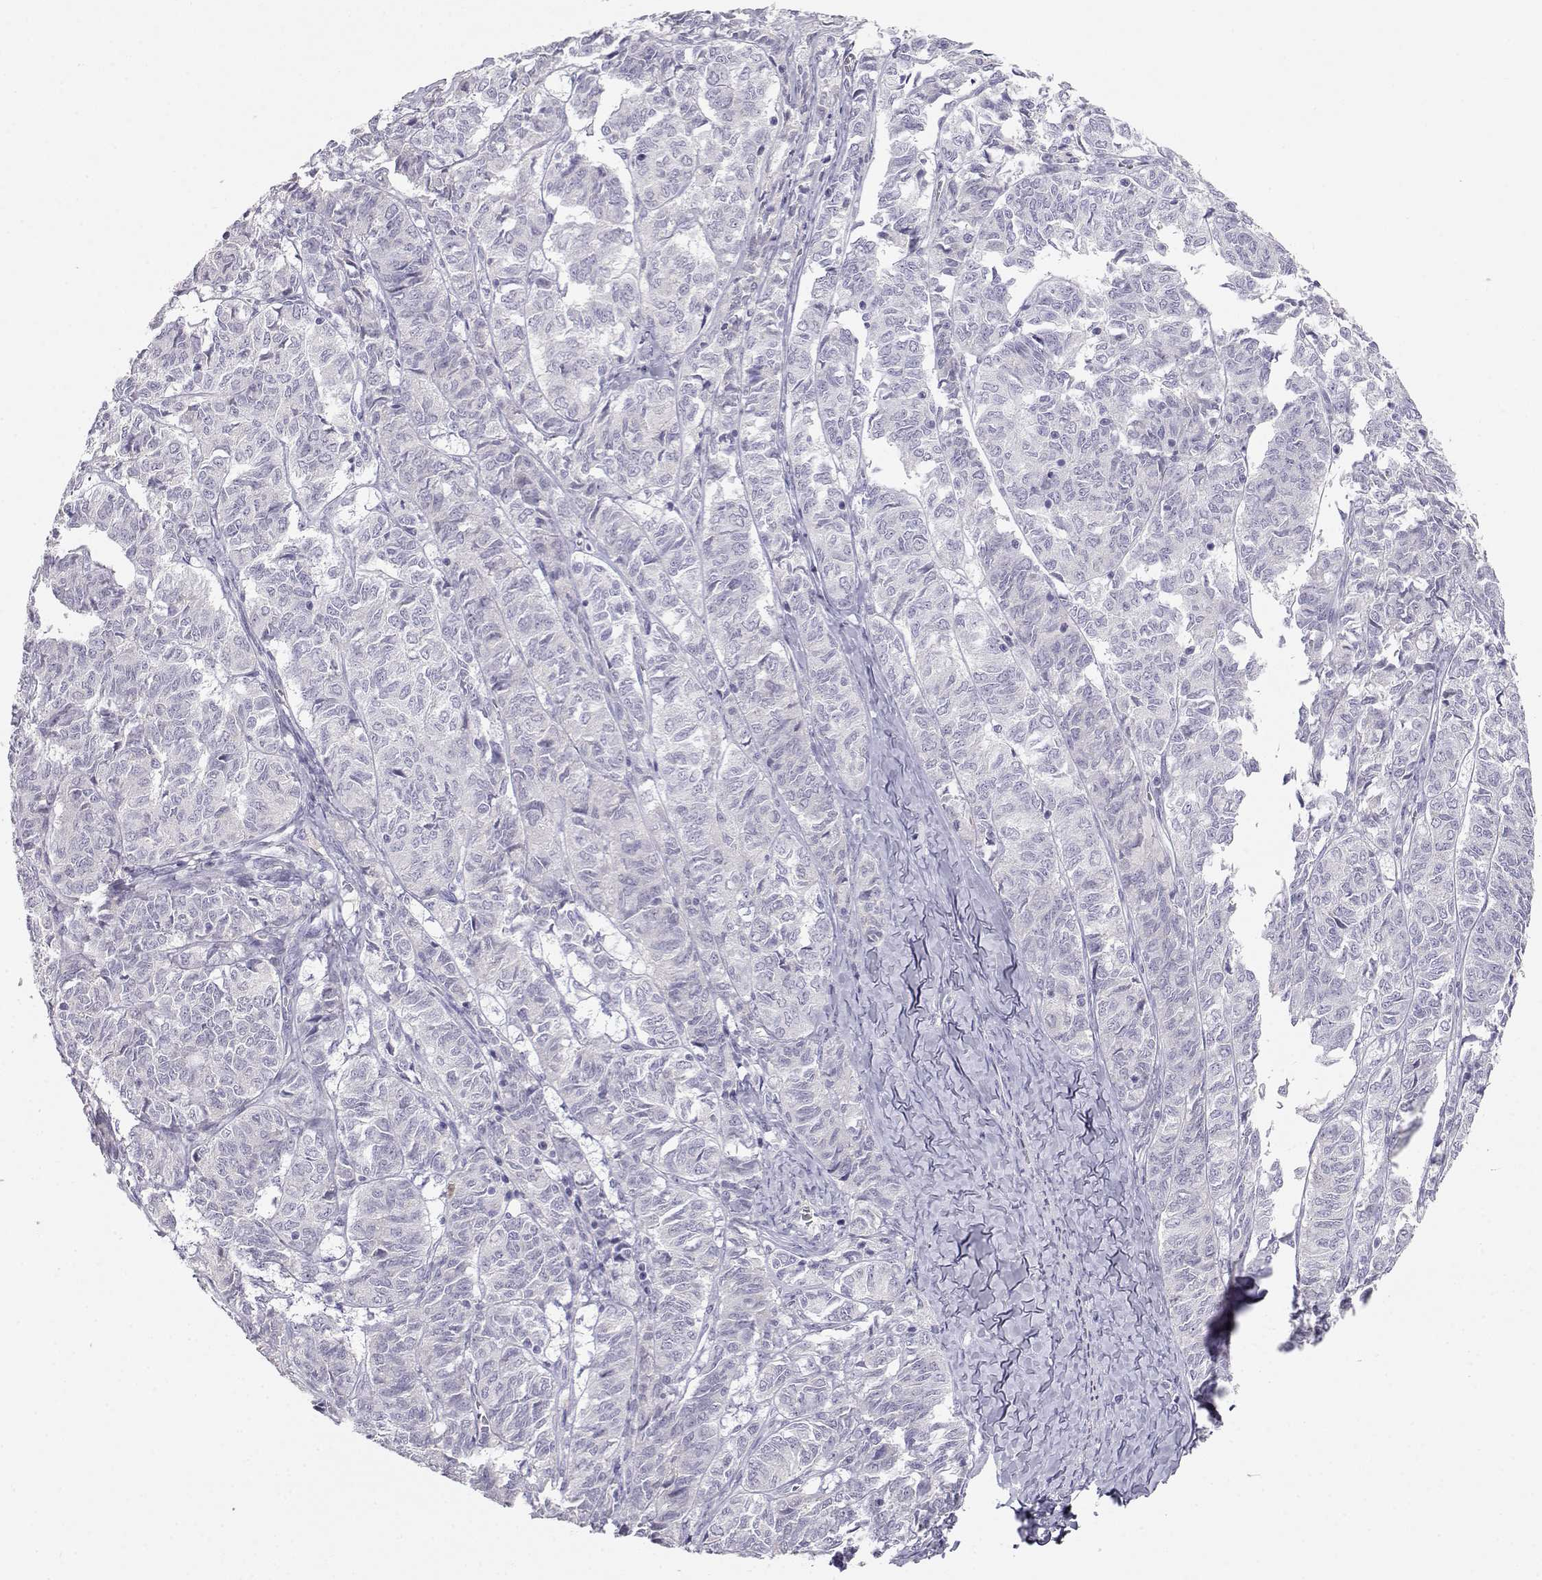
{"staining": {"intensity": "negative", "quantity": "none", "location": "none"}, "tissue": "ovarian cancer", "cell_type": "Tumor cells", "image_type": "cancer", "snomed": [{"axis": "morphology", "description": "Carcinoma, endometroid"}, {"axis": "topography", "description": "Ovary"}], "caption": "High magnification brightfield microscopy of ovarian cancer stained with DAB (3,3'-diaminobenzidine) (brown) and counterstained with hematoxylin (blue): tumor cells show no significant staining.", "gene": "CDHR1", "patient": {"sex": "female", "age": 80}}